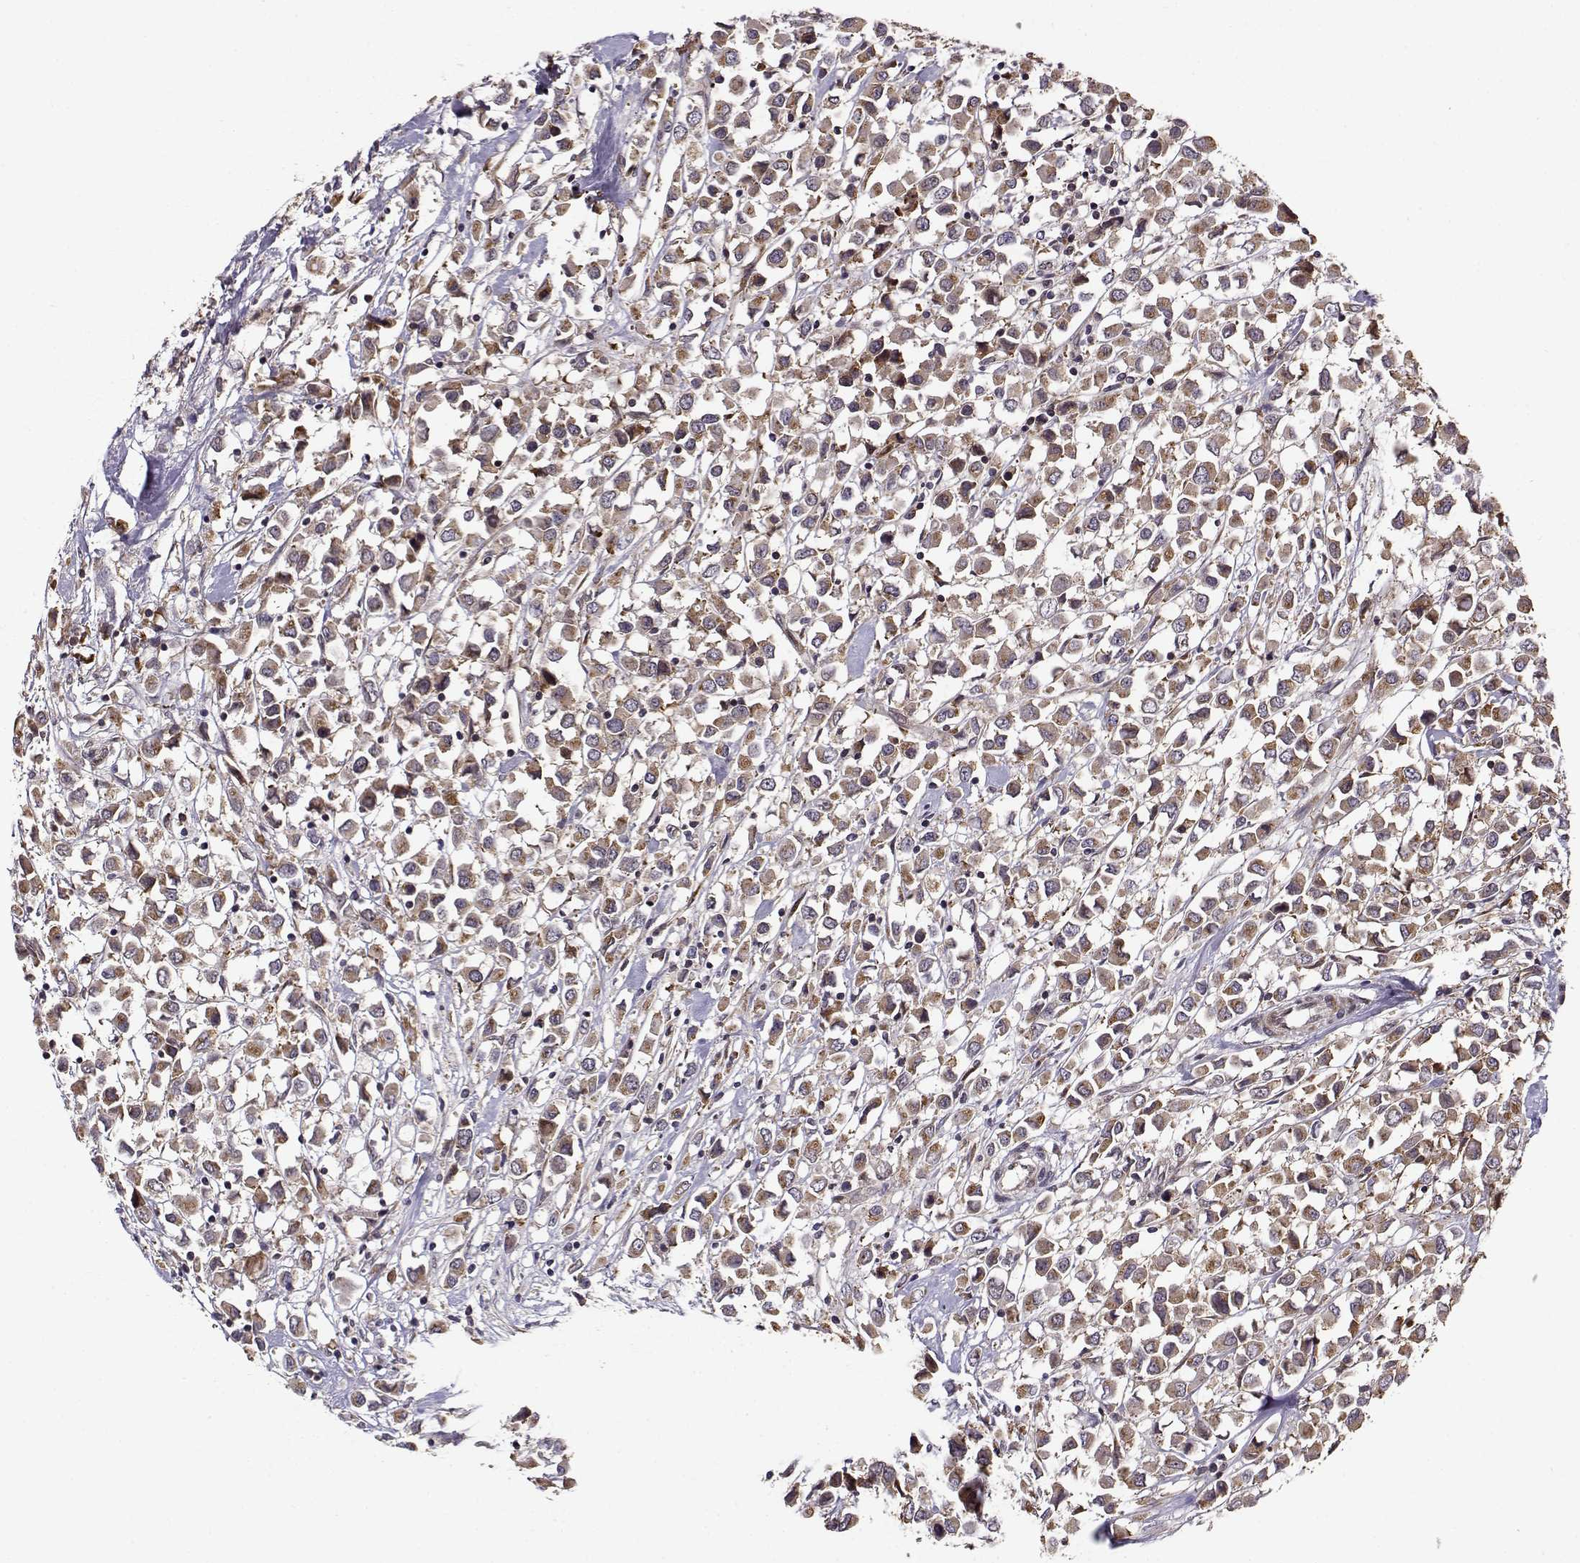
{"staining": {"intensity": "moderate", "quantity": ">75%", "location": "cytoplasmic/membranous"}, "tissue": "breast cancer", "cell_type": "Tumor cells", "image_type": "cancer", "snomed": [{"axis": "morphology", "description": "Duct carcinoma"}, {"axis": "topography", "description": "Breast"}], "caption": "High-magnification brightfield microscopy of breast cancer stained with DAB (brown) and counterstained with hematoxylin (blue). tumor cells exhibit moderate cytoplasmic/membranous expression is appreciated in approximately>75% of cells.", "gene": "RPL31", "patient": {"sex": "female", "age": 61}}